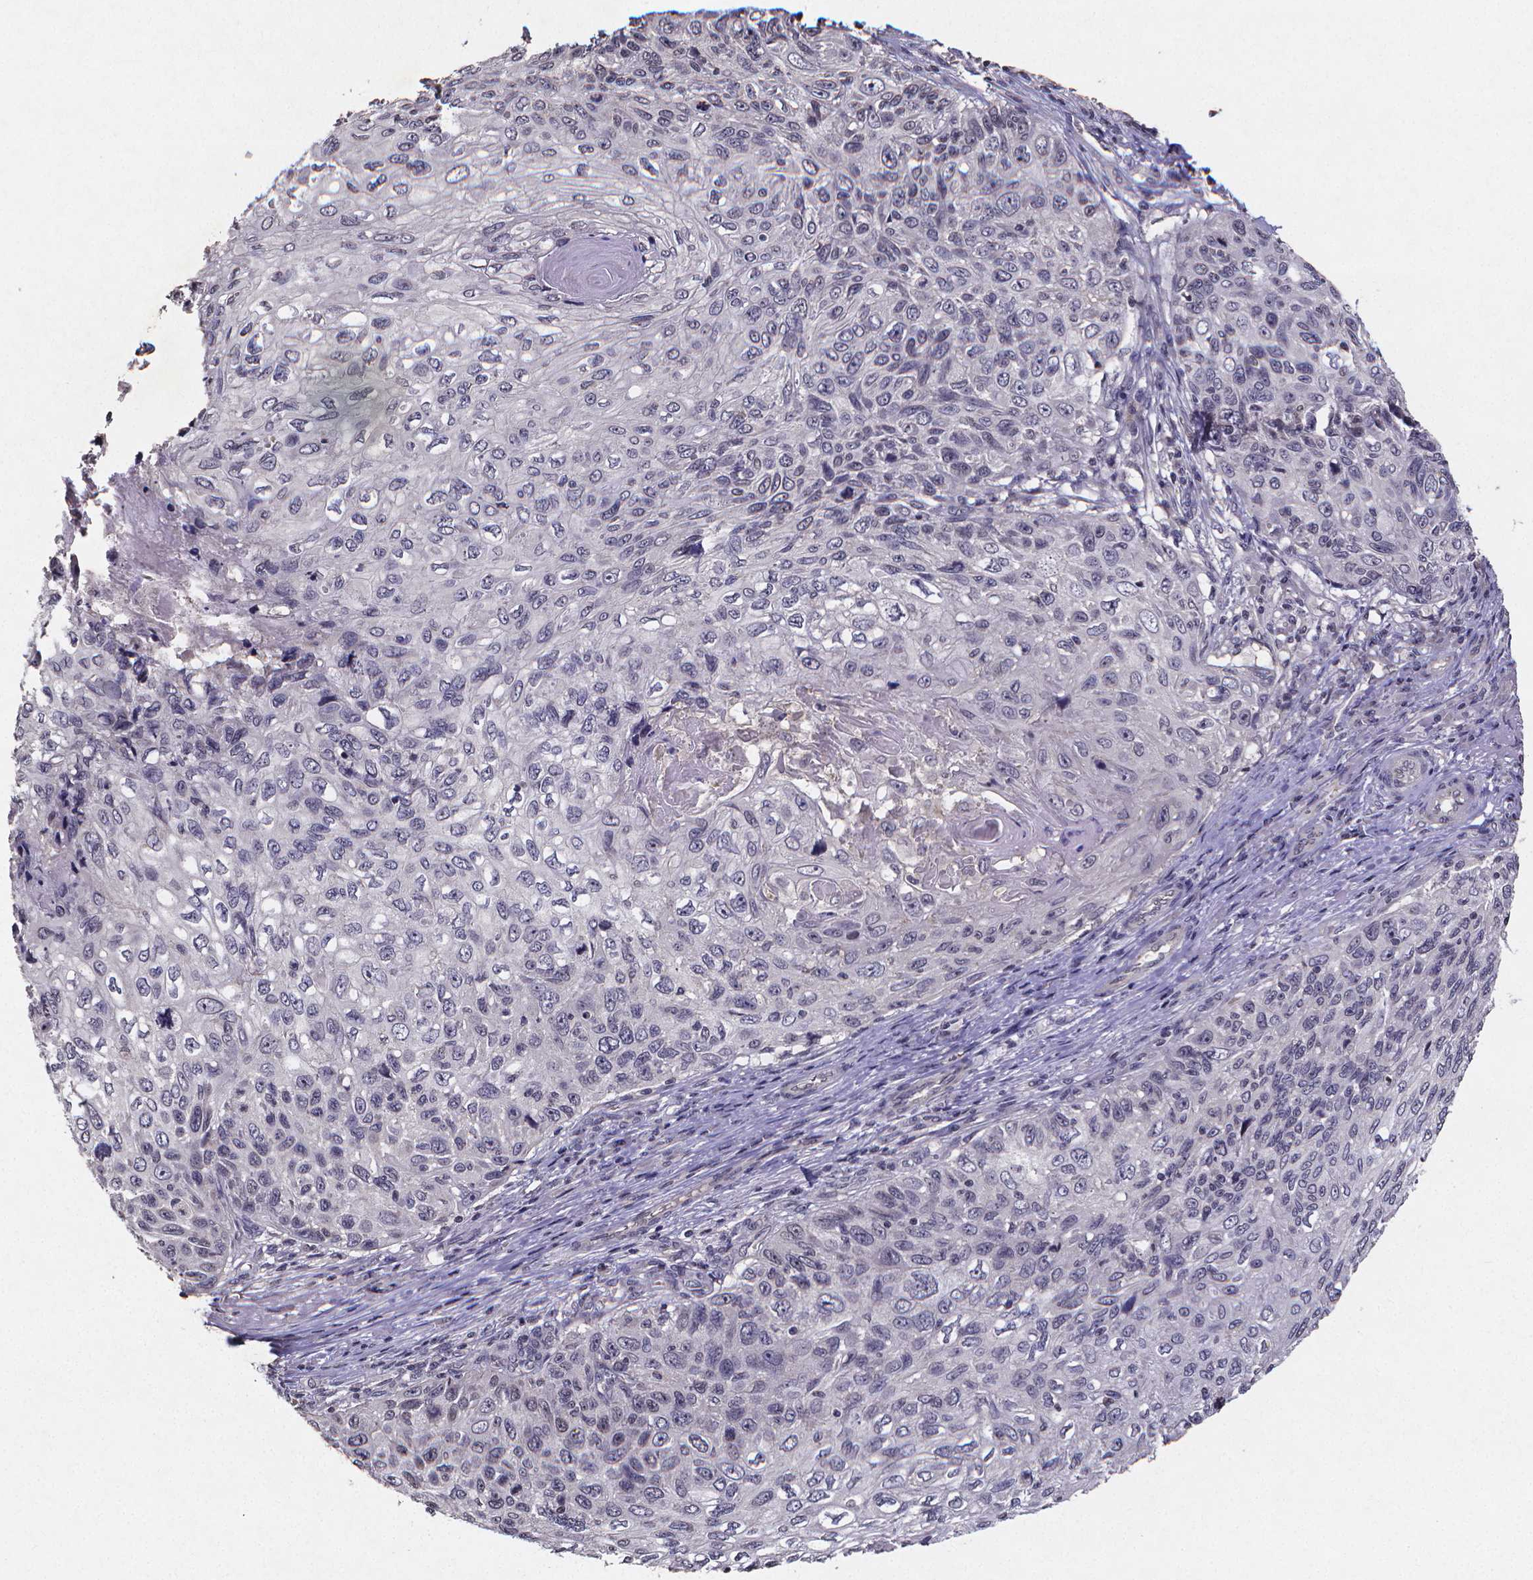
{"staining": {"intensity": "negative", "quantity": "none", "location": "none"}, "tissue": "skin cancer", "cell_type": "Tumor cells", "image_type": "cancer", "snomed": [{"axis": "morphology", "description": "Squamous cell carcinoma, NOS"}, {"axis": "topography", "description": "Skin"}], "caption": "This histopathology image is of skin squamous cell carcinoma stained with immunohistochemistry (IHC) to label a protein in brown with the nuclei are counter-stained blue. There is no expression in tumor cells.", "gene": "TP73", "patient": {"sex": "male", "age": 92}}